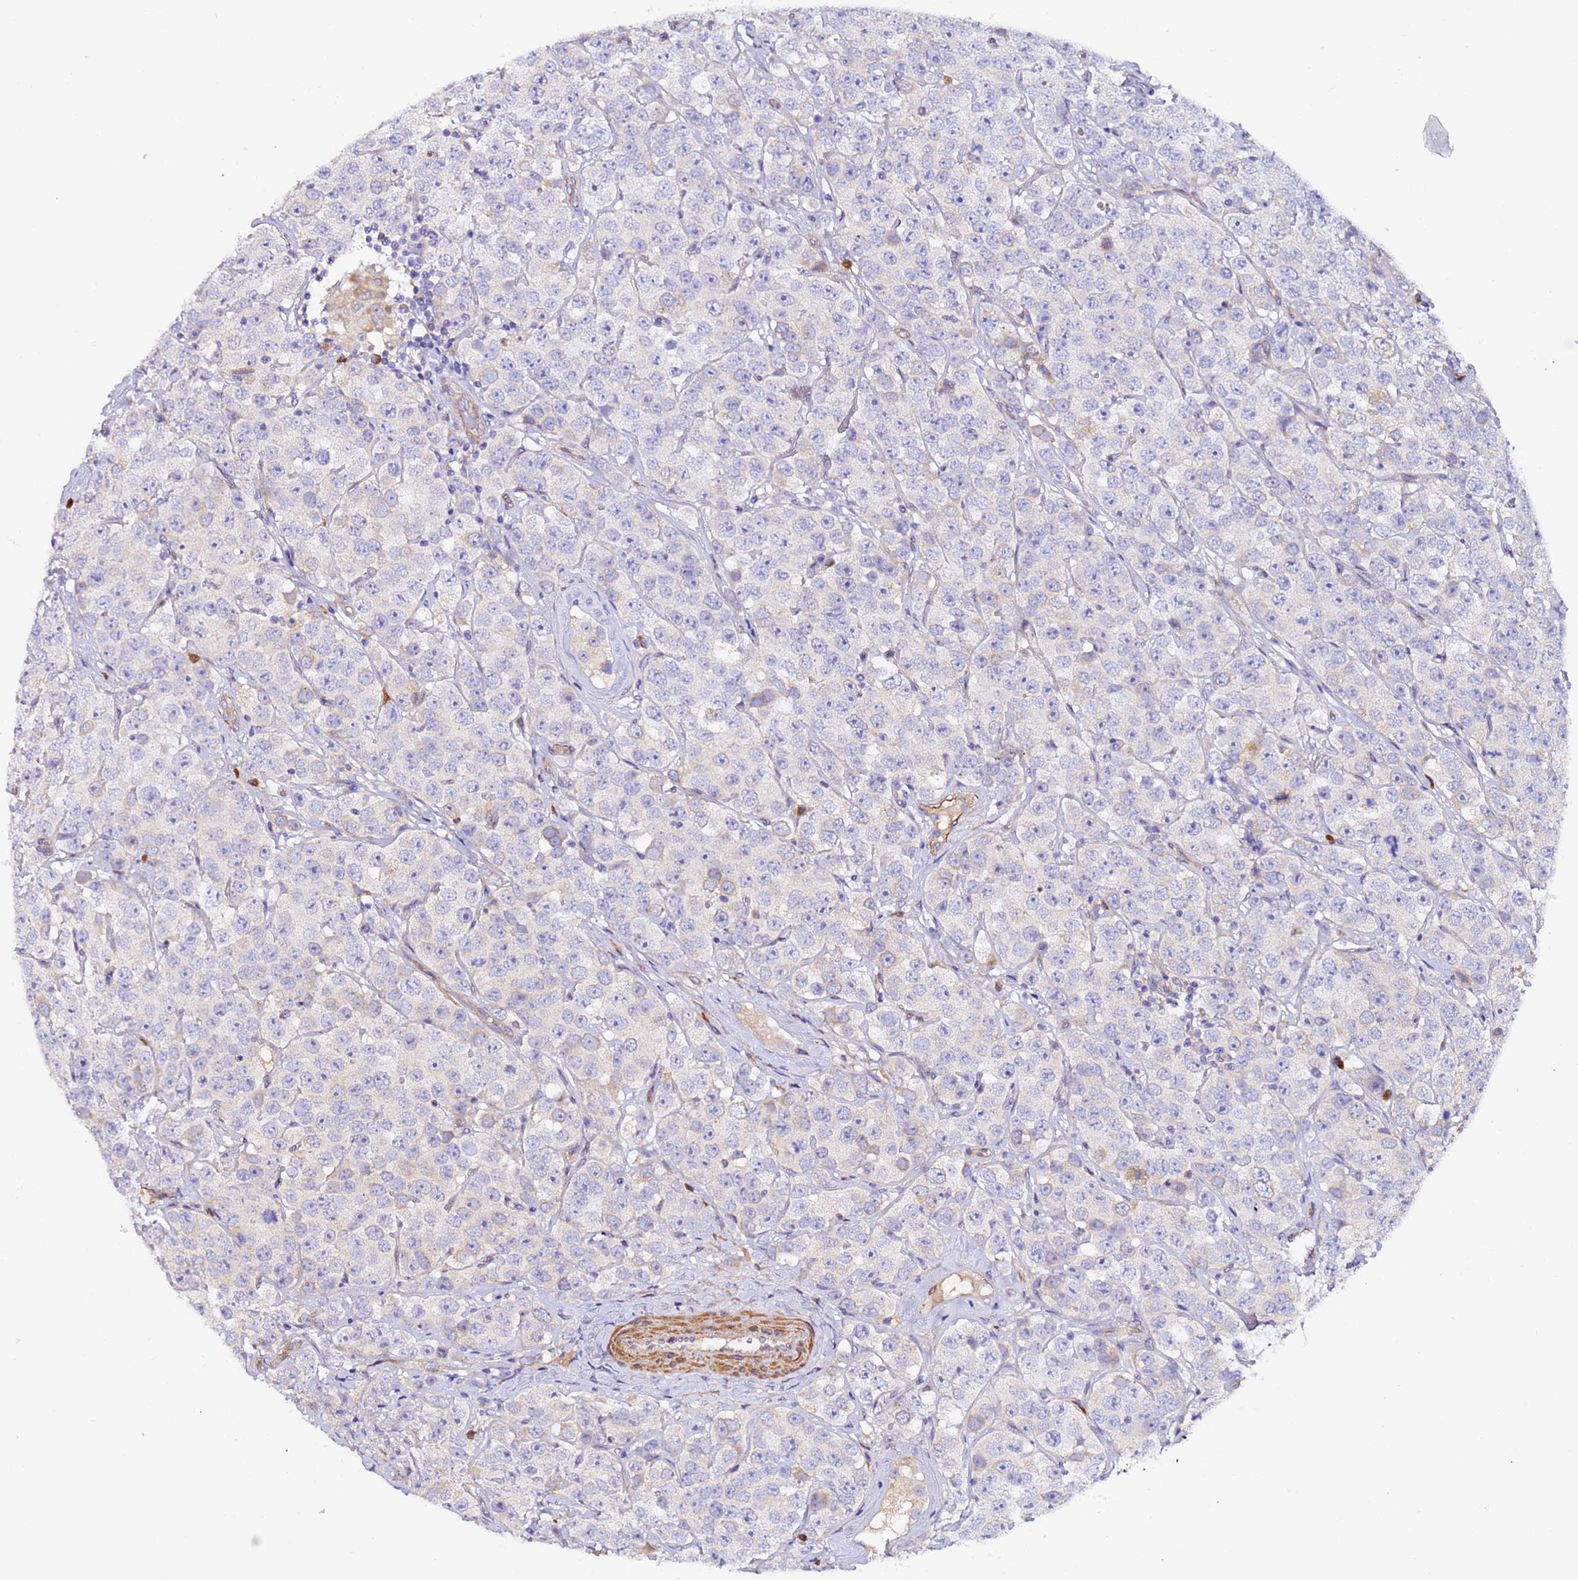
{"staining": {"intensity": "negative", "quantity": "none", "location": "none"}, "tissue": "testis cancer", "cell_type": "Tumor cells", "image_type": "cancer", "snomed": [{"axis": "morphology", "description": "Seminoma, NOS"}, {"axis": "topography", "description": "Testis"}], "caption": "Immunohistochemical staining of human testis cancer (seminoma) exhibits no significant positivity in tumor cells. The staining was performed using DAB to visualize the protein expression in brown, while the nuclei were stained in blue with hematoxylin (Magnification: 20x).", "gene": "JRKL", "patient": {"sex": "male", "age": 28}}